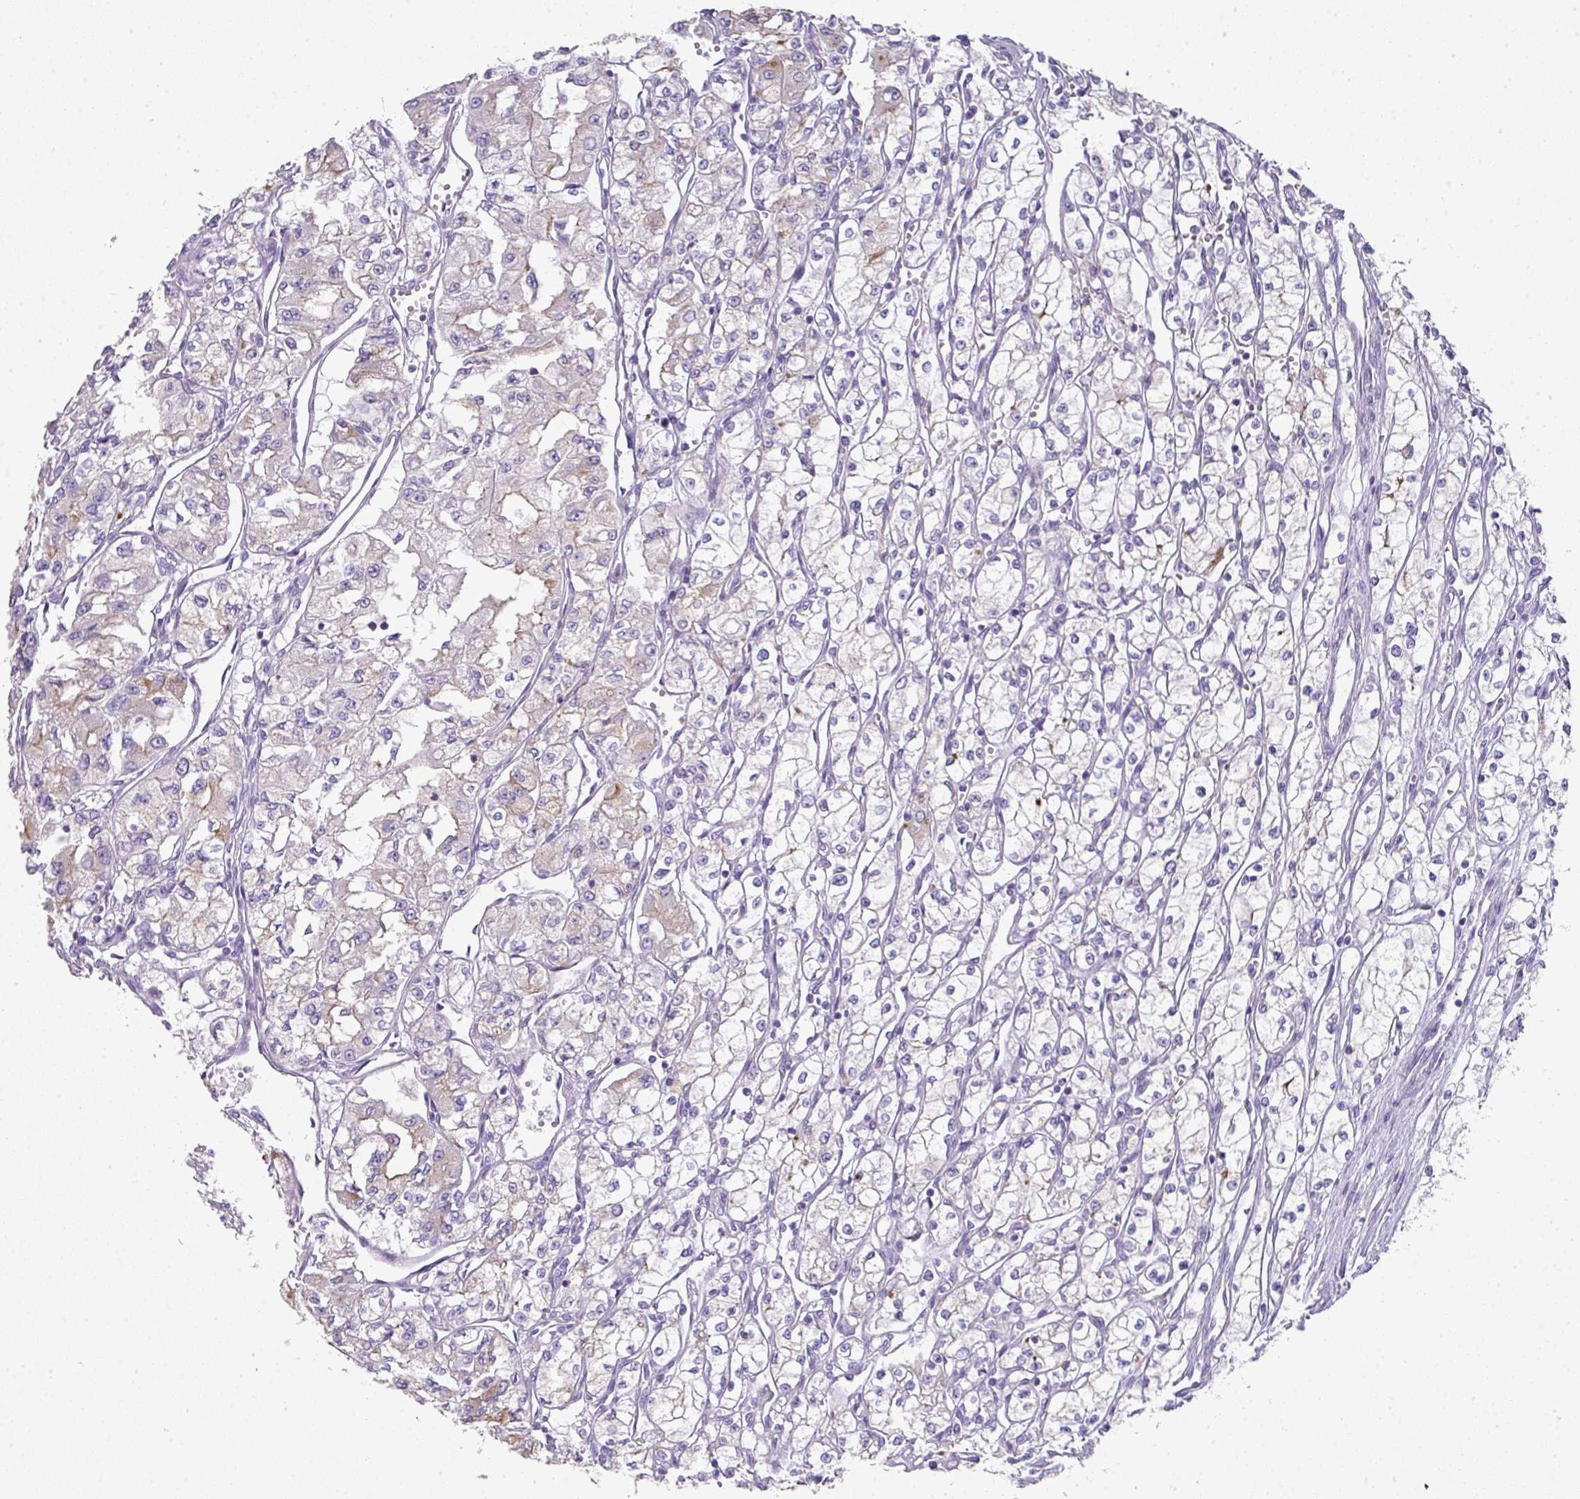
{"staining": {"intensity": "negative", "quantity": "none", "location": "none"}, "tissue": "renal cancer", "cell_type": "Tumor cells", "image_type": "cancer", "snomed": [{"axis": "morphology", "description": "Adenocarcinoma, NOS"}, {"axis": "topography", "description": "Kidney"}], "caption": "A photomicrograph of human adenocarcinoma (renal) is negative for staining in tumor cells.", "gene": "GLI4", "patient": {"sex": "male", "age": 59}}